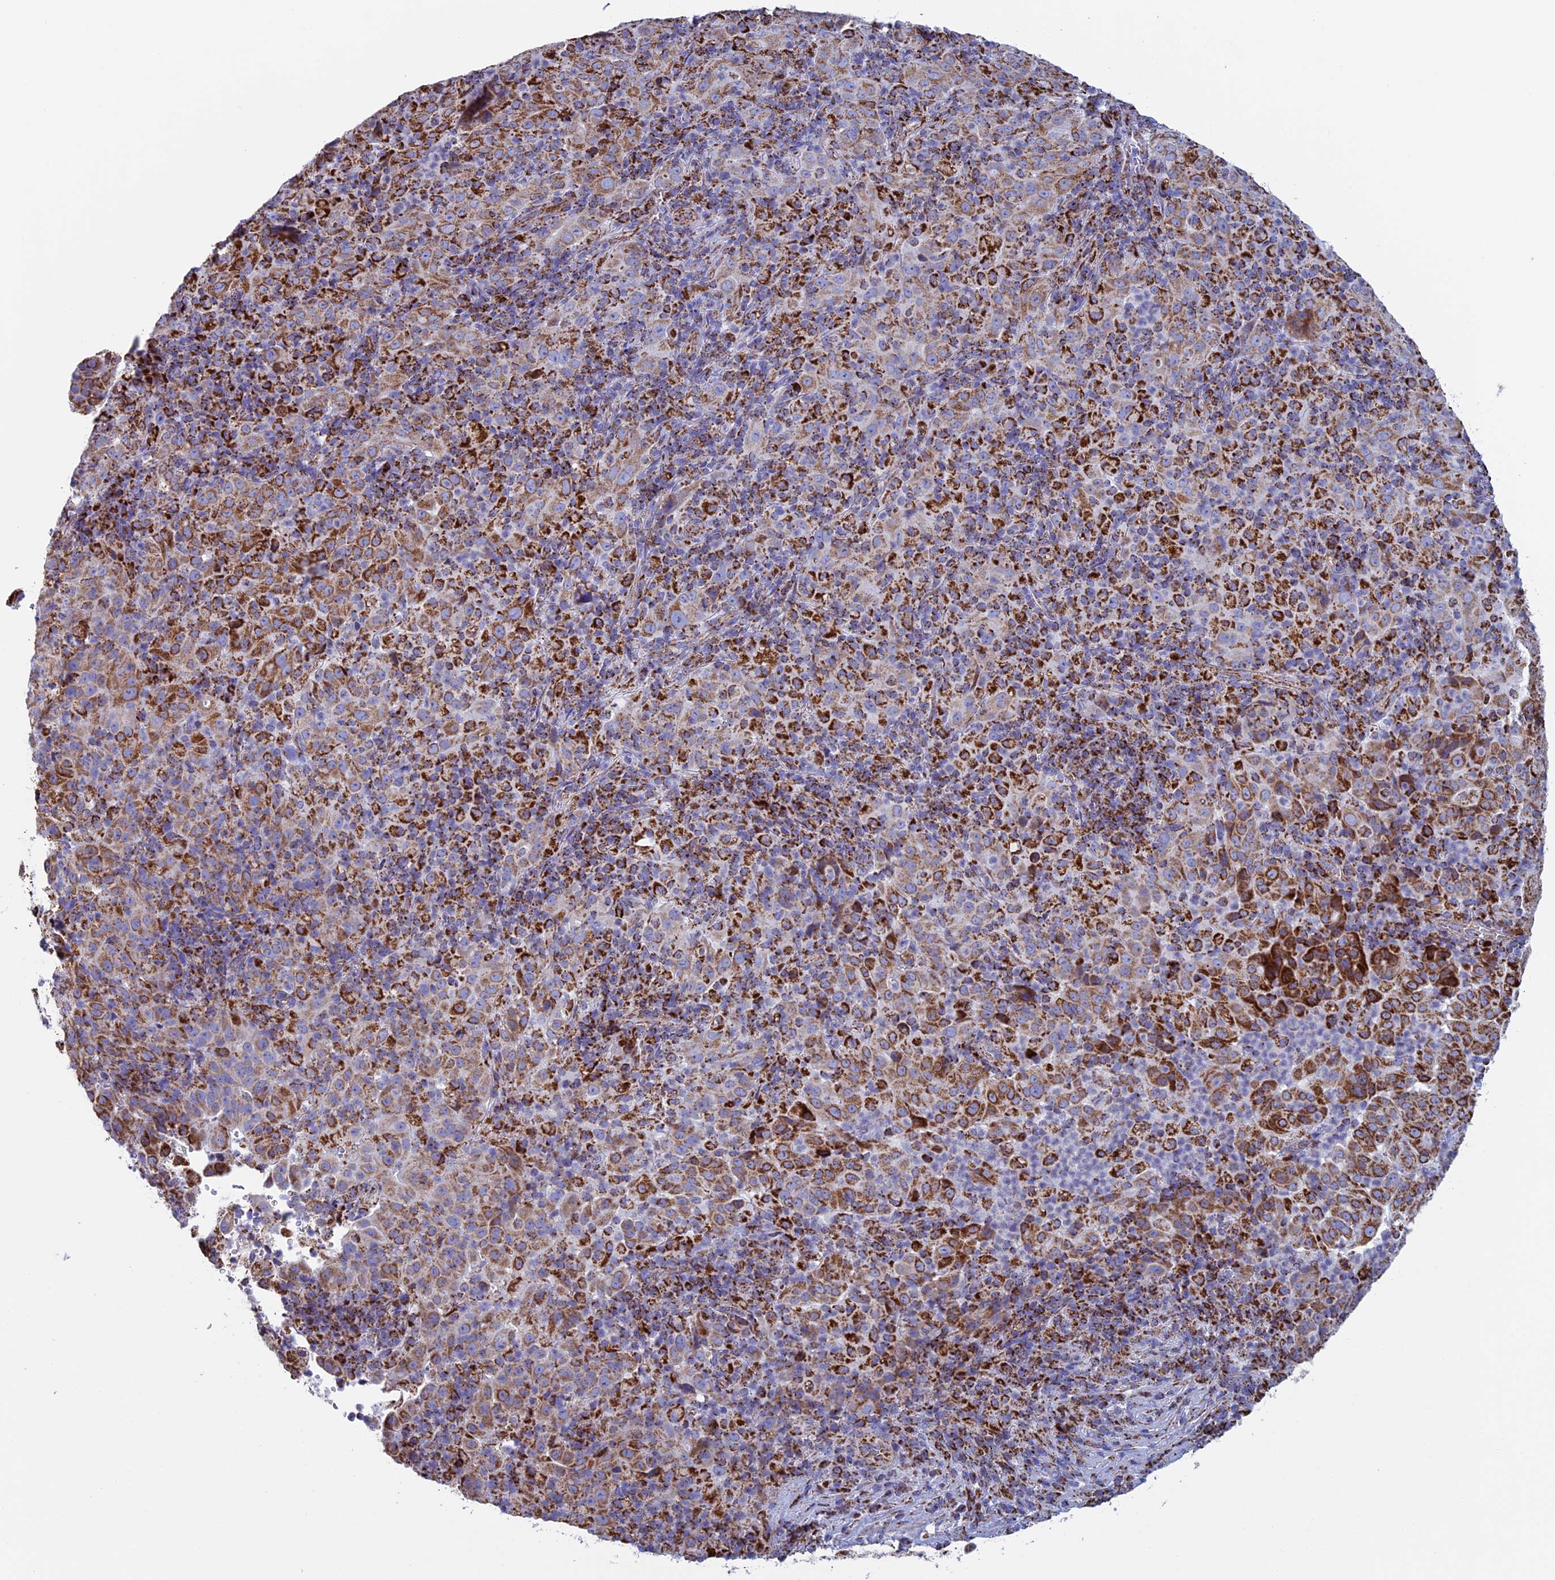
{"staining": {"intensity": "strong", "quantity": ">75%", "location": "cytoplasmic/membranous"}, "tissue": "pancreatic cancer", "cell_type": "Tumor cells", "image_type": "cancer", "snomed": [{"axis": "morphology", "description": "Adenocarcinoma, NOS"}, {"axis": "topography", "description": "Pancreas"}], "caption": "High-magnification brightfield microscopy of pancreatic cancer stained with DAB (brown) and counterstained with hematoxylin (blue). tumor cells exhibit strong cytoplasmic/membranous expression is present in approximately>75% of cells. (Stains: DAB (3,3'-diaminobenzidine) in brown, nuclei in blue, Microscopy: brightfield microscopy at high magnification).", "gene": "UQCRFS1", "patient": {"sex": "male", "age": 63}}